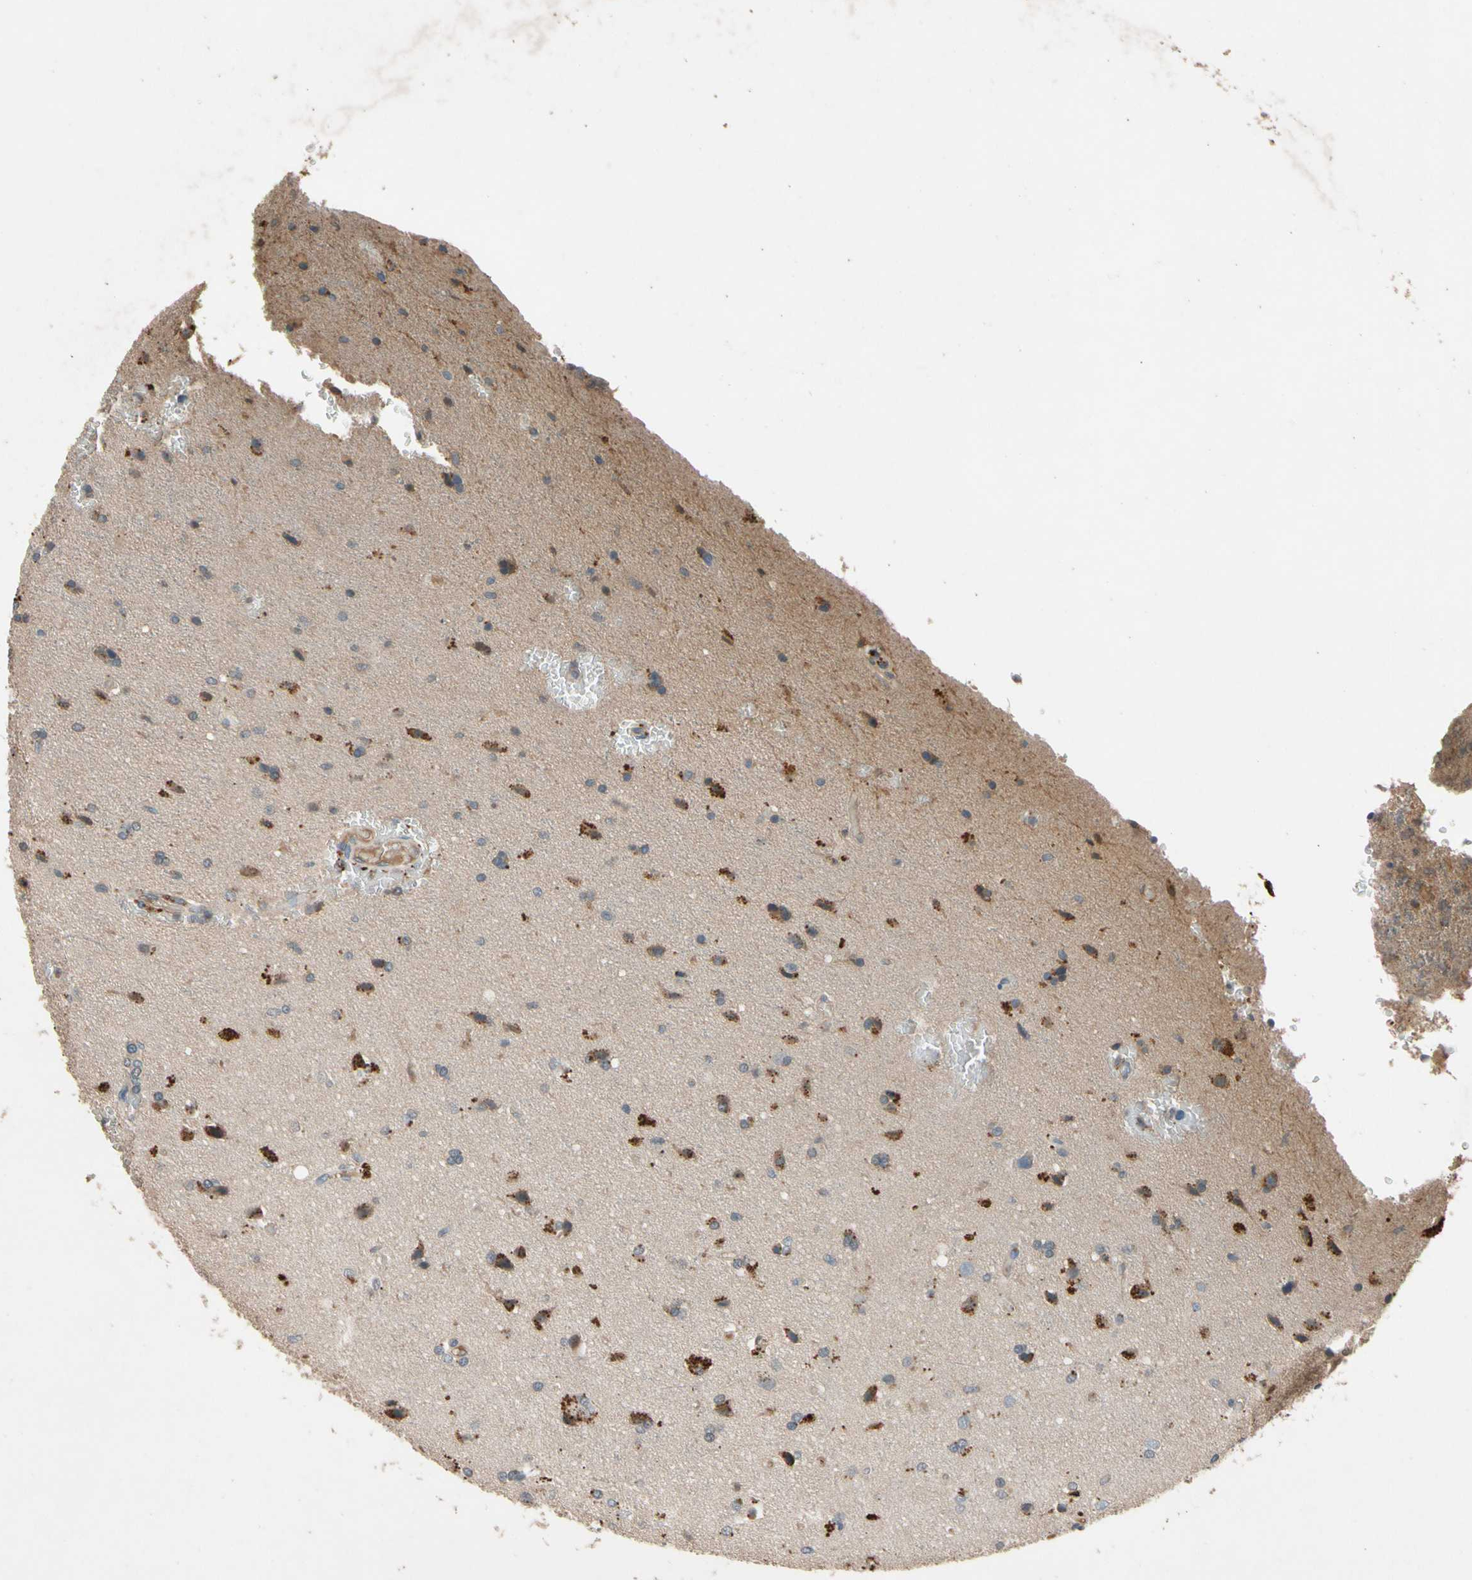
{"staining": {"intensity": "moderate", "quantity": "25%-75%", "location": "cytoplasmic/membranous"}, "tissue": "glioma", "cell_type": "Tumor cells", "image_type": "cancer", "snomed": [{"axis": "morphology", "description": "Glioma, malignant, High grade"}, {"axis": "topography", "description": "Brain"}], "caption": "Moderate cytoplasmic/membranous staining is appreciated in approximately 25%-75% of tumor cells in glioma. Immunohistochemistry (ihc) stains the protein in brown and the nuclei are stained blue.", "gene": "IL1RL1", "patient": {"sex": "male", "age": 71}}